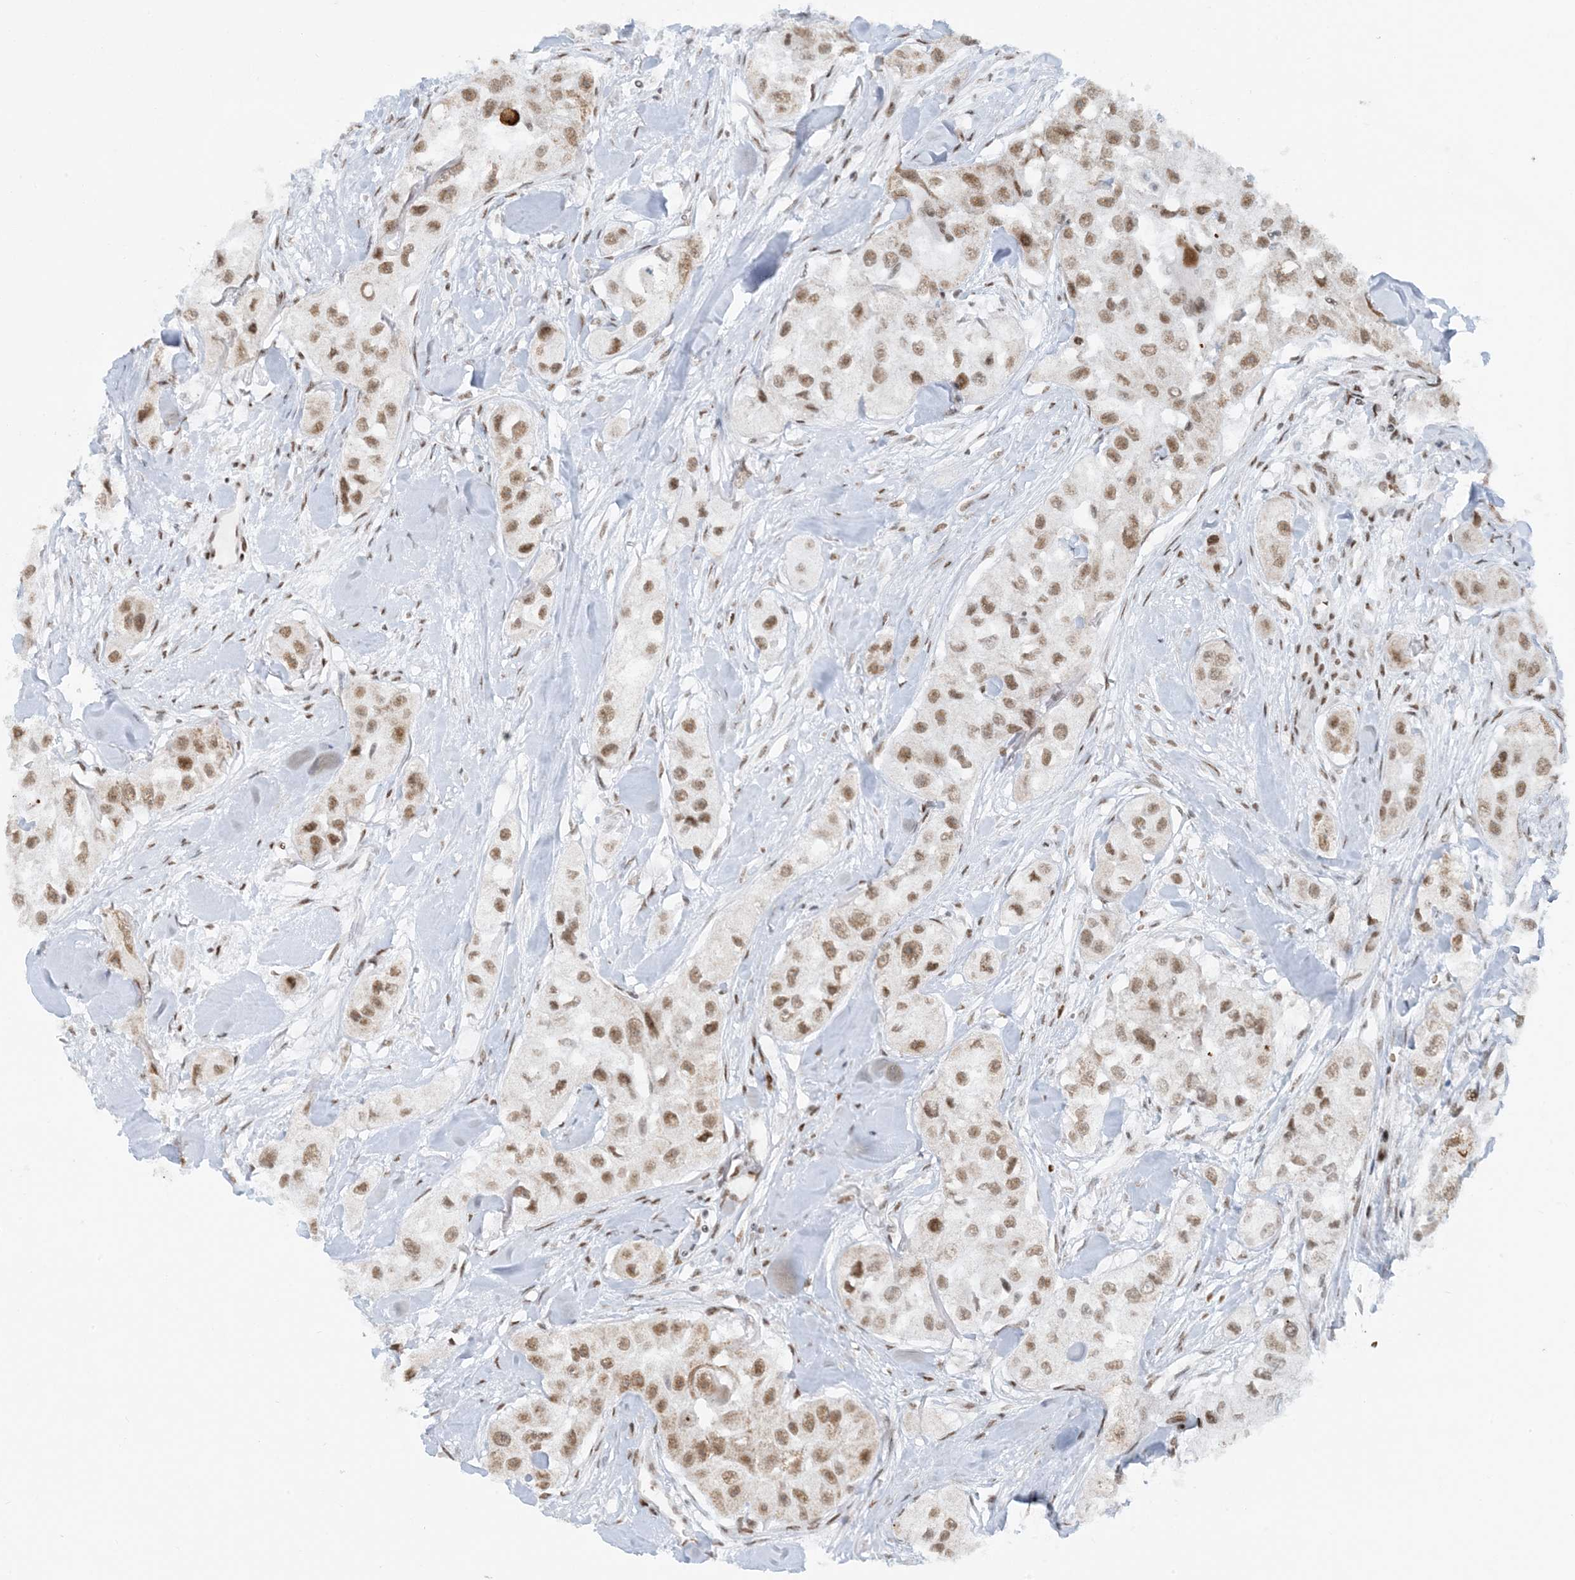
{"staining": {"intensity": "moderate", "quantity": ">75%", "location": "nuclear"}, "tissue": "head and neck cancer", "cell_type": "Tumor cells", "image_type": "cancer", "snomed": [{"axis": "morphology", "description": "Normal tissue, NOS"}, {"axis": "morphology", "description": "Squamous cell carcinoma, NOS"}, {"axis": "topography", "description": "Skeletal muscle"}, {"axis": "topography", "description": "Head-Neck"}], "caption": "A photomicrograph showing moderate nuclear staining in approximately >75% of tumor cells in head and neck cancer, as visualized by brown immunohistochemical staining.", "gene": "ECT2L", "patient": {"sex": "male", "age": 51}}